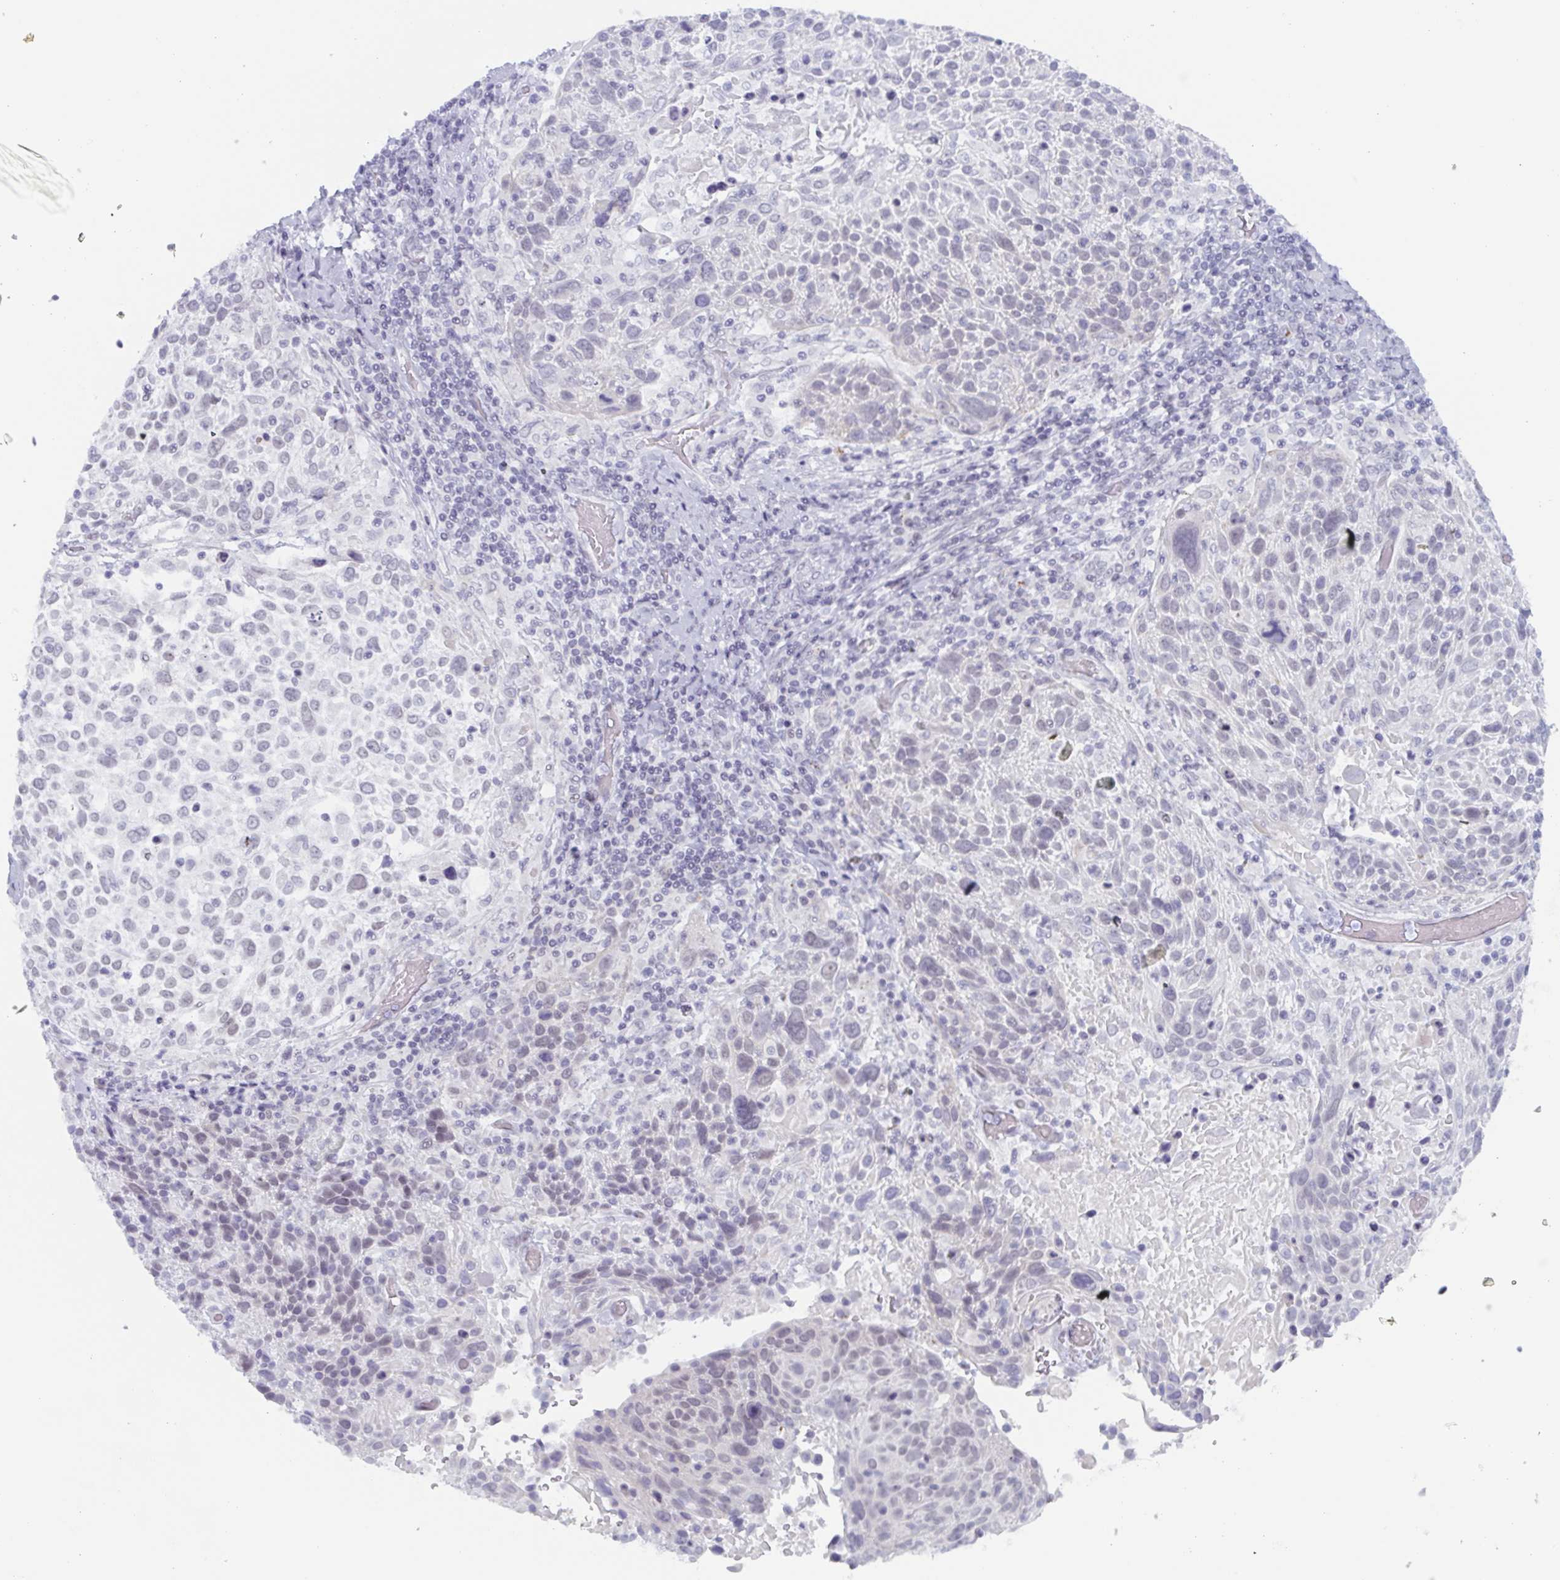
{"staining": {"intensity": "negative", "quantity": "none", "location": "none"}, "tissue": "cervical cancer", "cell_type": "Tumor cells", "image_type": "cancer", "snomed": [{"axis": "morphology", "description": "Squamous cell carcinoma, NOS"}, {"axis": "topography", "description": "Cervix"}], "caption": "Tumor cells show no significant protein expression in cervical squamous cell carcinoma.", "gene": "ZFP64", "patient": {"sex": "female", "age": 61}}